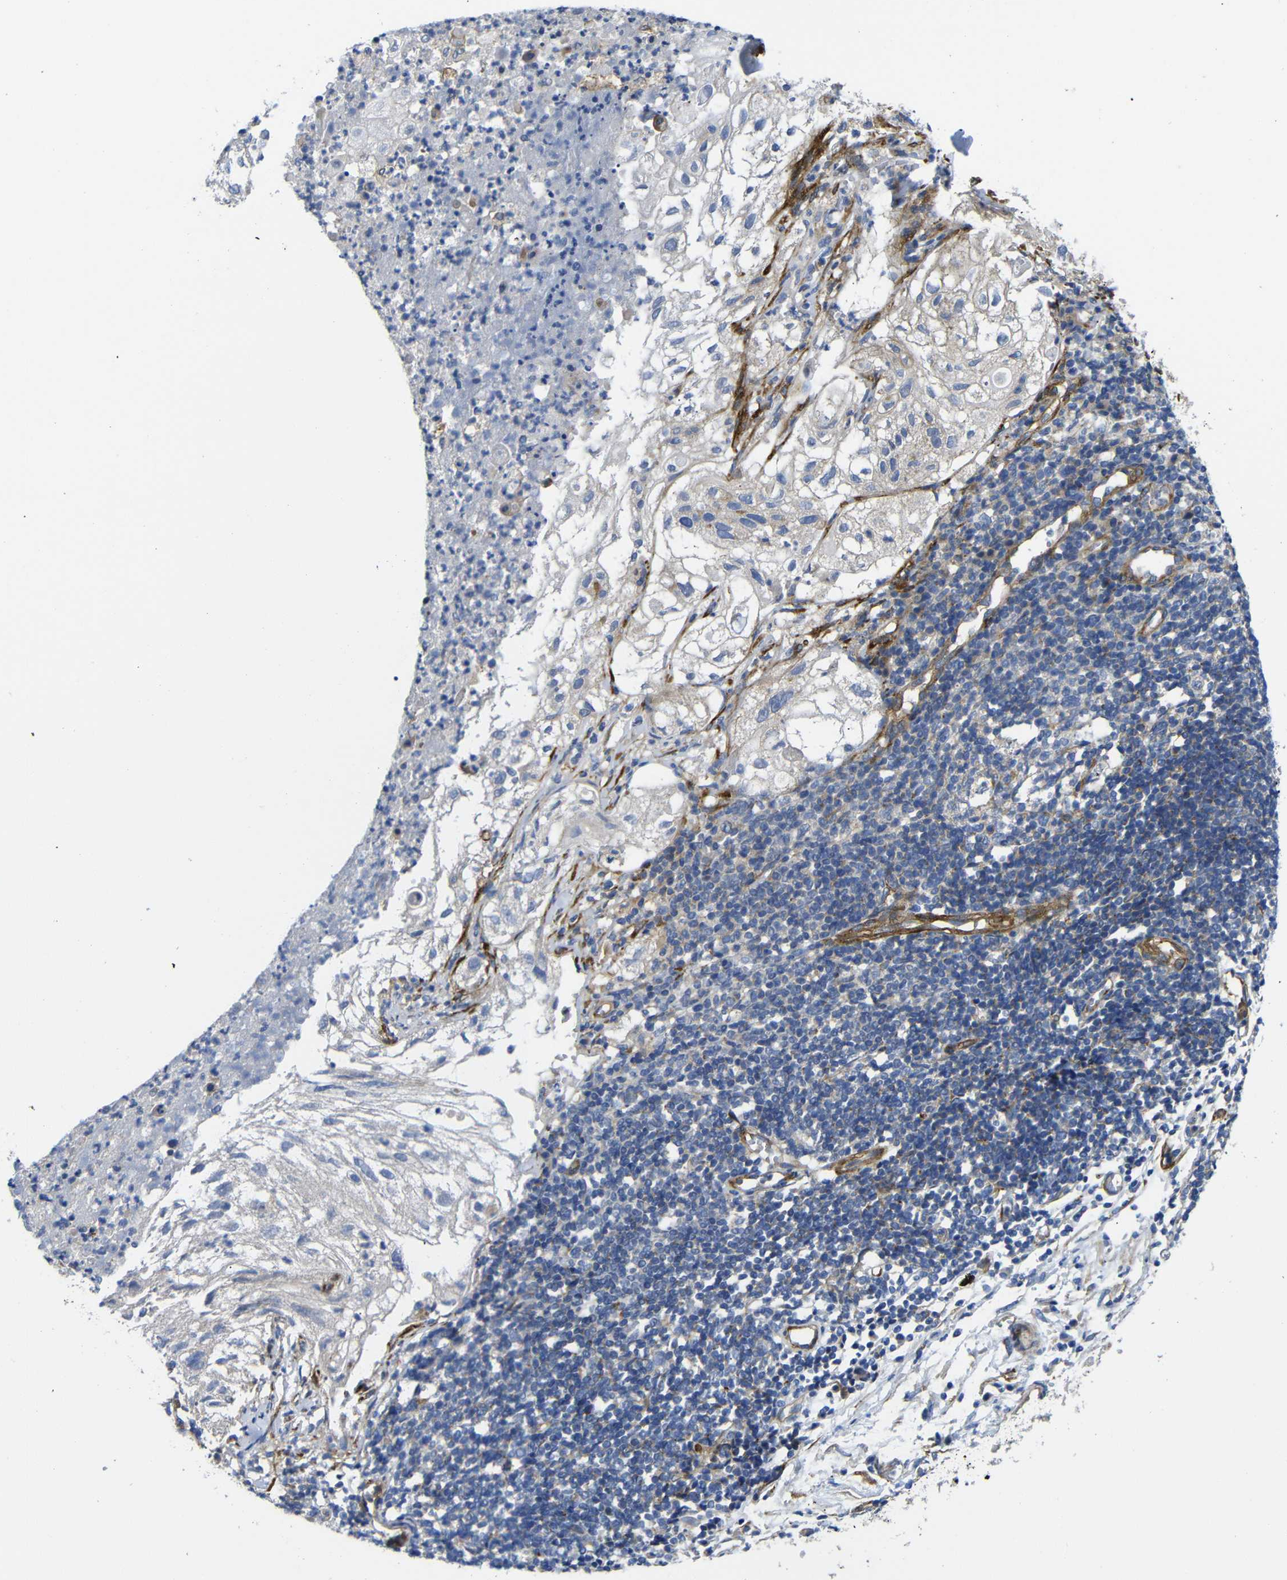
{"staining": {"intensity": "moderate", "quantity": "<25%", "location": "cytoplasmic/membranous"}, "tissue": "lung cancer", "cell_type": "Tumor cells", "image_type": "cancer", "snomed": [{"axis": "morphology", "description": "Inflammation, NOS"}, {"axis": "morphology", "description": "Squamous cell carcinoma, NOS"}, {"axis": "topography", "description": "Lymph node"}, {"axis": "topography", "description": "Soft tissue"}, {"axis": "topography", "description": "Lung"}], "caption": "Immunohistochemical staining of human squamous cell carcinoma (lung) shows low levels of moderate cytoplasmic/membranous expression in about <25% of tumor cells. Nuclei are stained in blue.", "gene": "PARP14", "patient": {"sex": "male", "age": 66}}